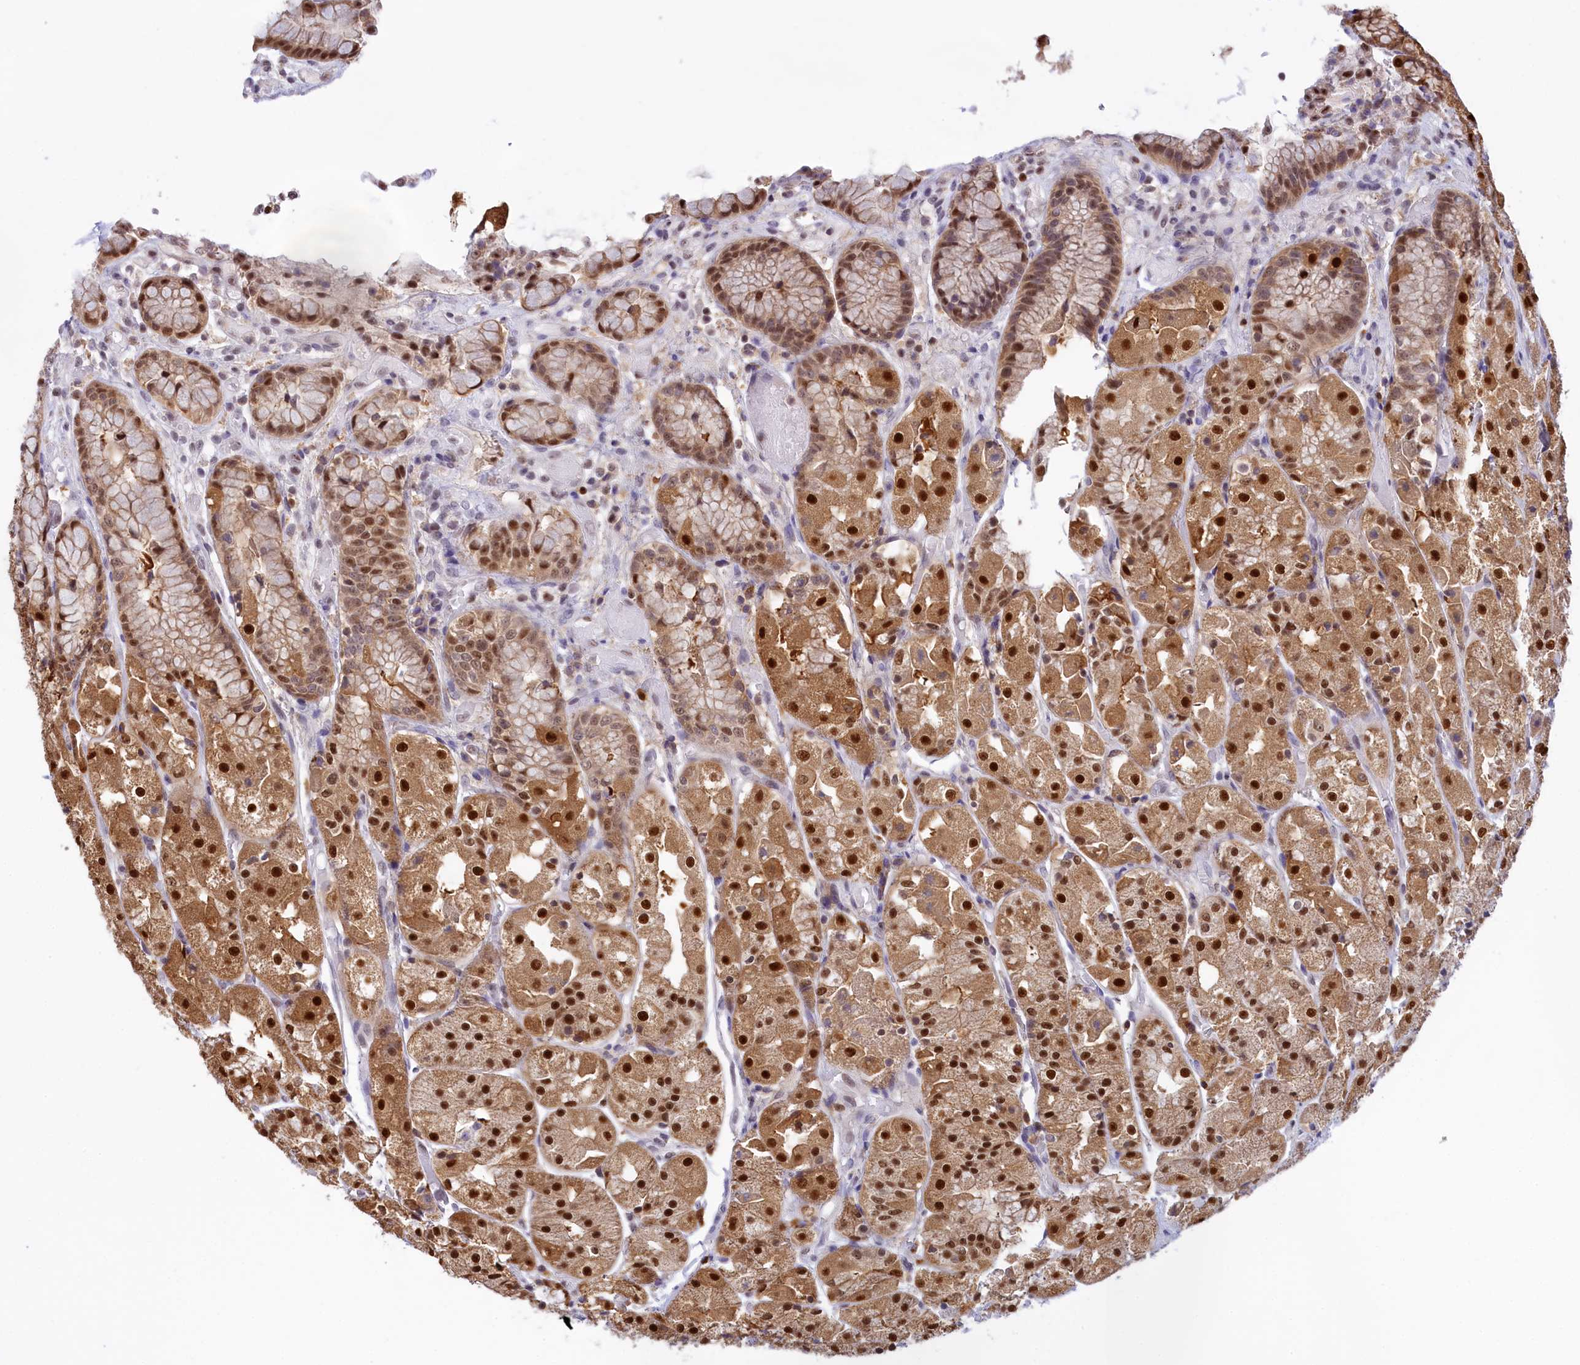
{"staining": {"intensity": "strong", "quantity": "25%-75%", "location": "cytoplasmic/membranous,nuclear"}, "tissue": "stomach", "cell_type": "Glandular cells", "image_type": "normal", "snomed": [{"axis": "morphology", "description": "Normal tissue, NOS"}, {"axis": "topography", "description": "Stomach, upper"}], "caption": "Immunohistochemical staining of normal stomach exhibits strong cytoplasmic/membranous,nuclear protein staining in approximately 25%-75% of glandular cells.", "gene": "IZUMO2", "patient": {"sex": "male", "age": 72}}